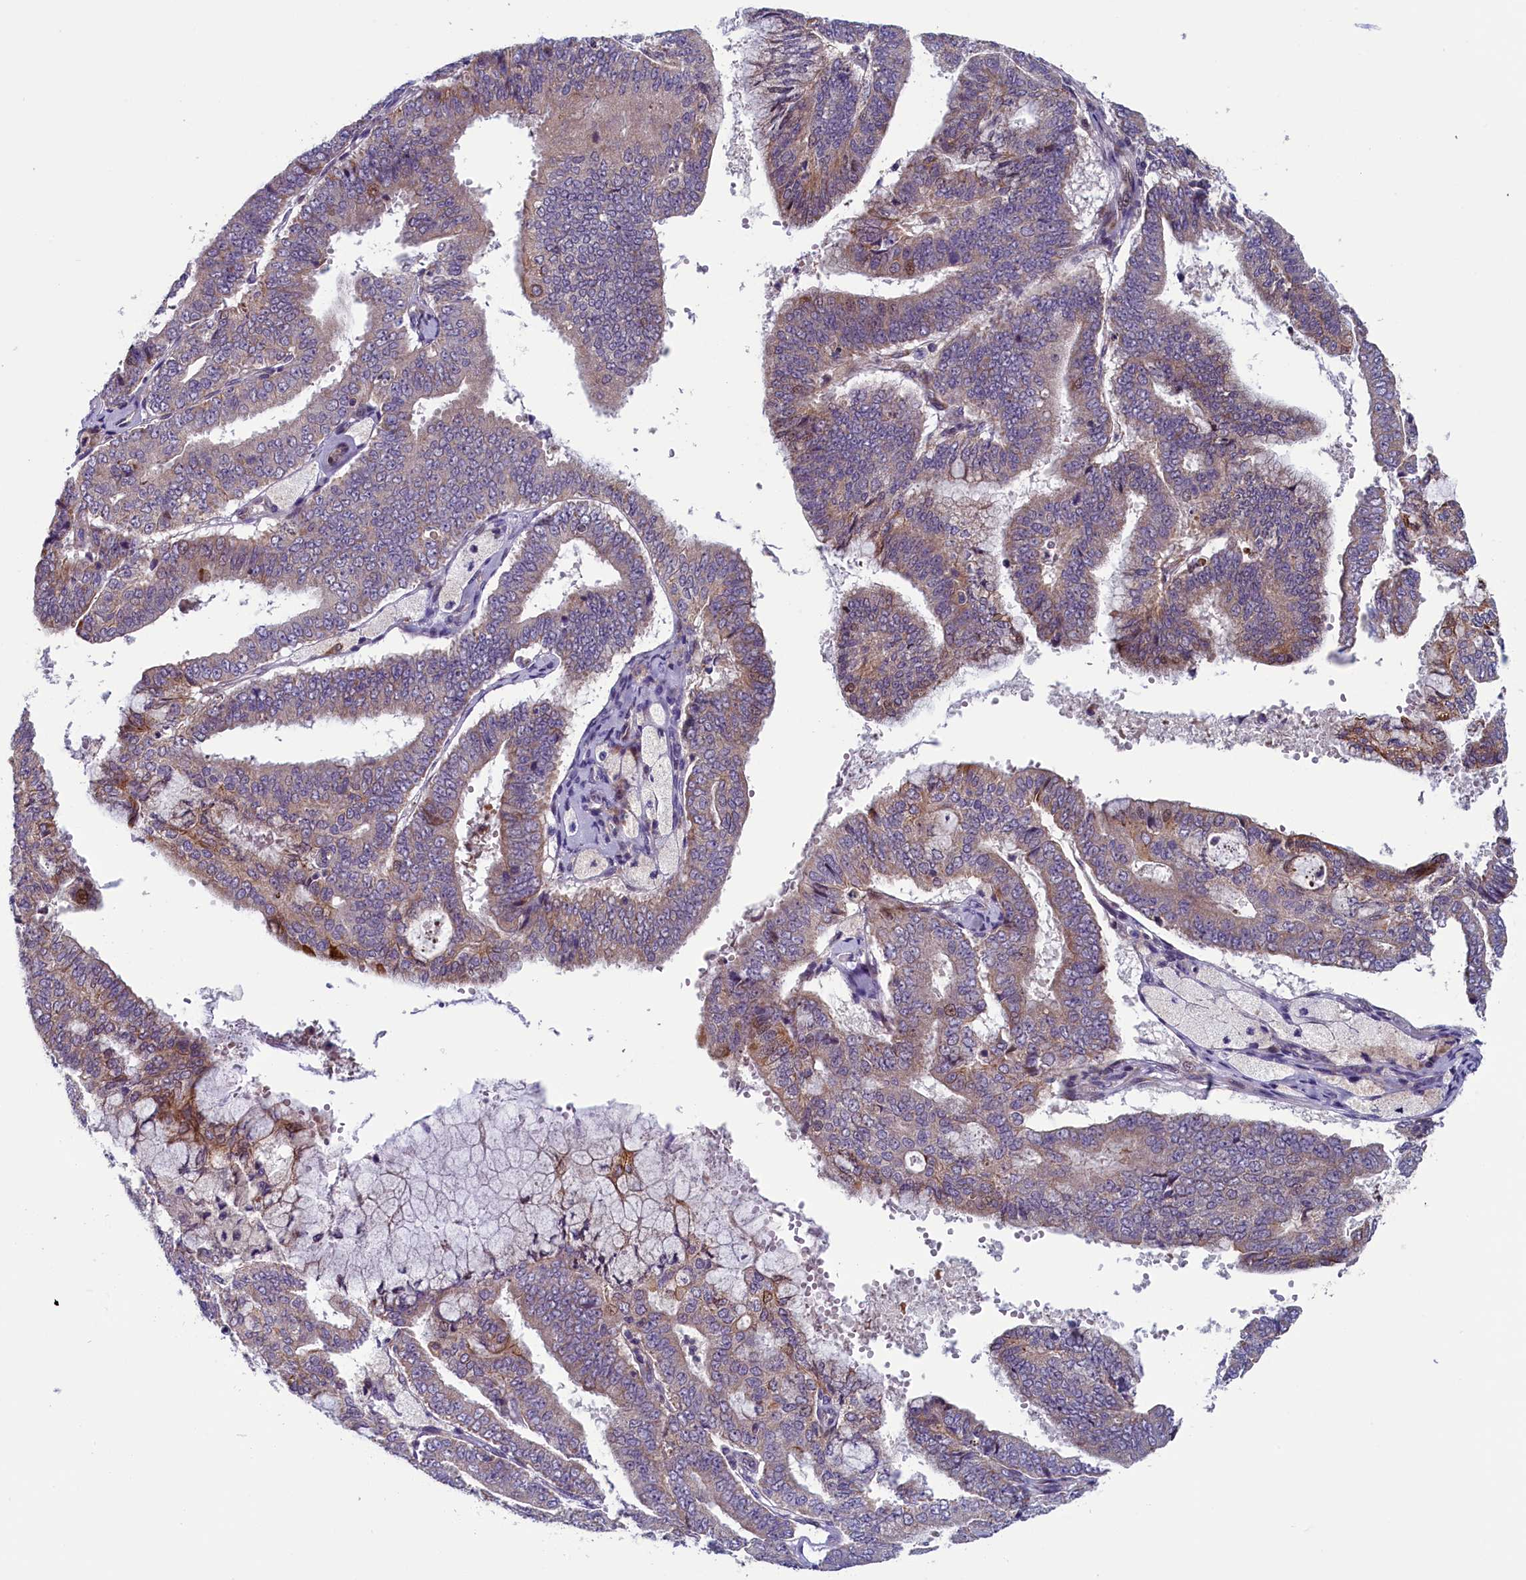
{"staining": {"intensity": "weak", "quantity": "25%-75%", "location": "cytoplasmic/membranous"}, "tissue": "endometrial cancer", "cell_type": "Tumor cells", "image_type": "cancer", "snomed": [{"axis": "morphology", "description": "Adenocarcinoma, NOS"}, {"axis": "topography", "description": "Endometrium"}], "caption": "Endometrial cancer stained with a brown dye displays weak cytoplasmic/membranous positive expression in approximately 25%-75% of tumor cells.", "gene": "ANKRD39", "patient": {"sex": "female", "age": 63}}